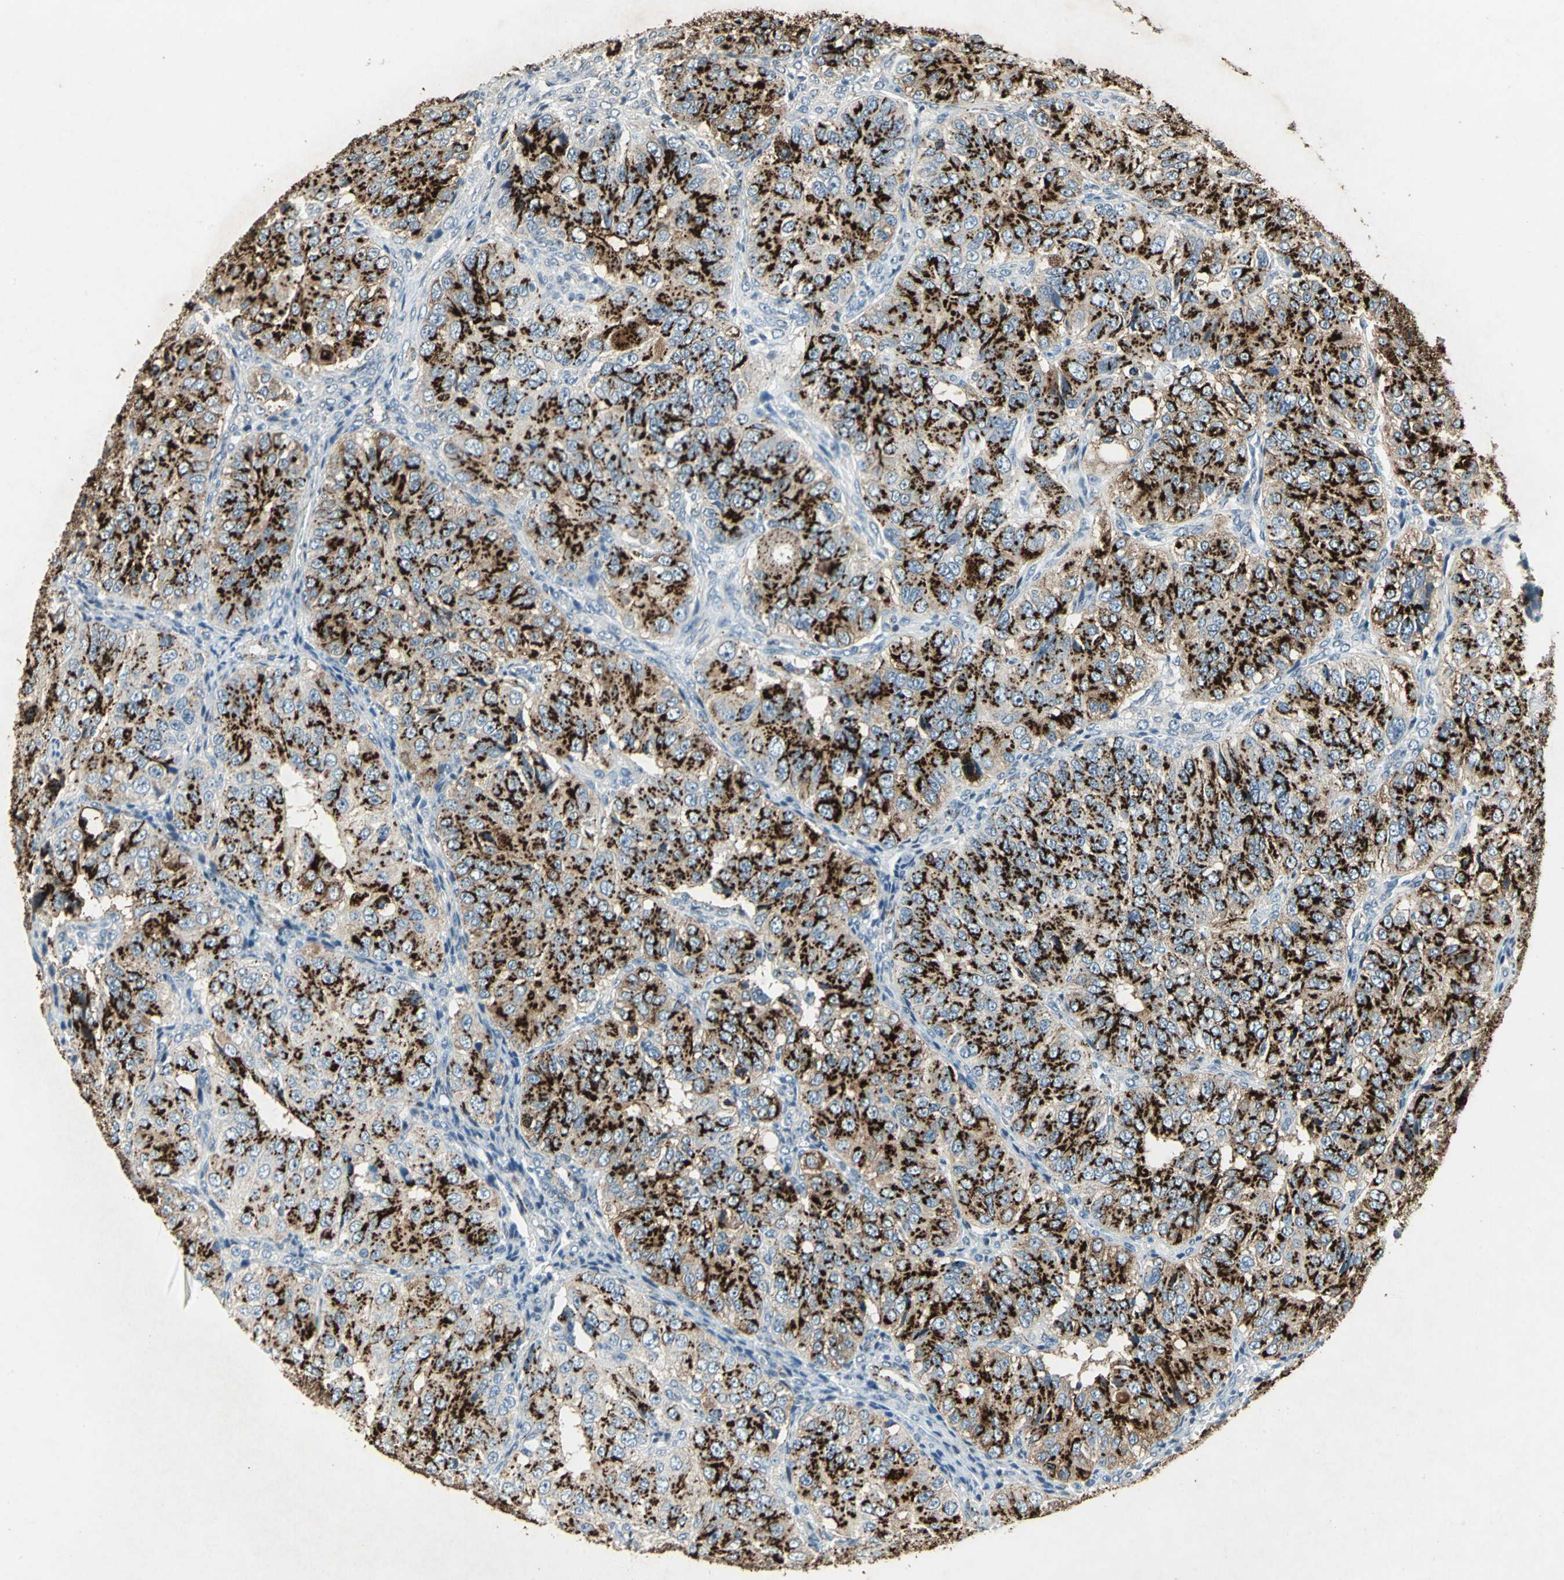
{"staining": {"intensity": "strong", "quantity": ">75%", "location": "cytoplasmic/membranous"}, "tissue": "ovarian cancer", "cell_type": "Tumor cells", "image_type": "cancer", "snomed": [{"axis": "morphology", "description": "Carcinoma, endometroid"}, {"axis": "topography", "description": "Ovary"}], "caption": "Brown immunohistochemical staining in ovarian cancer (endometroid carcinoma) reveals strong cytoplasmic/membranous expression in about >75% of tumor cells.", "gene": "CAMK2B", "patient": {"sex": "female", "age": 51}}